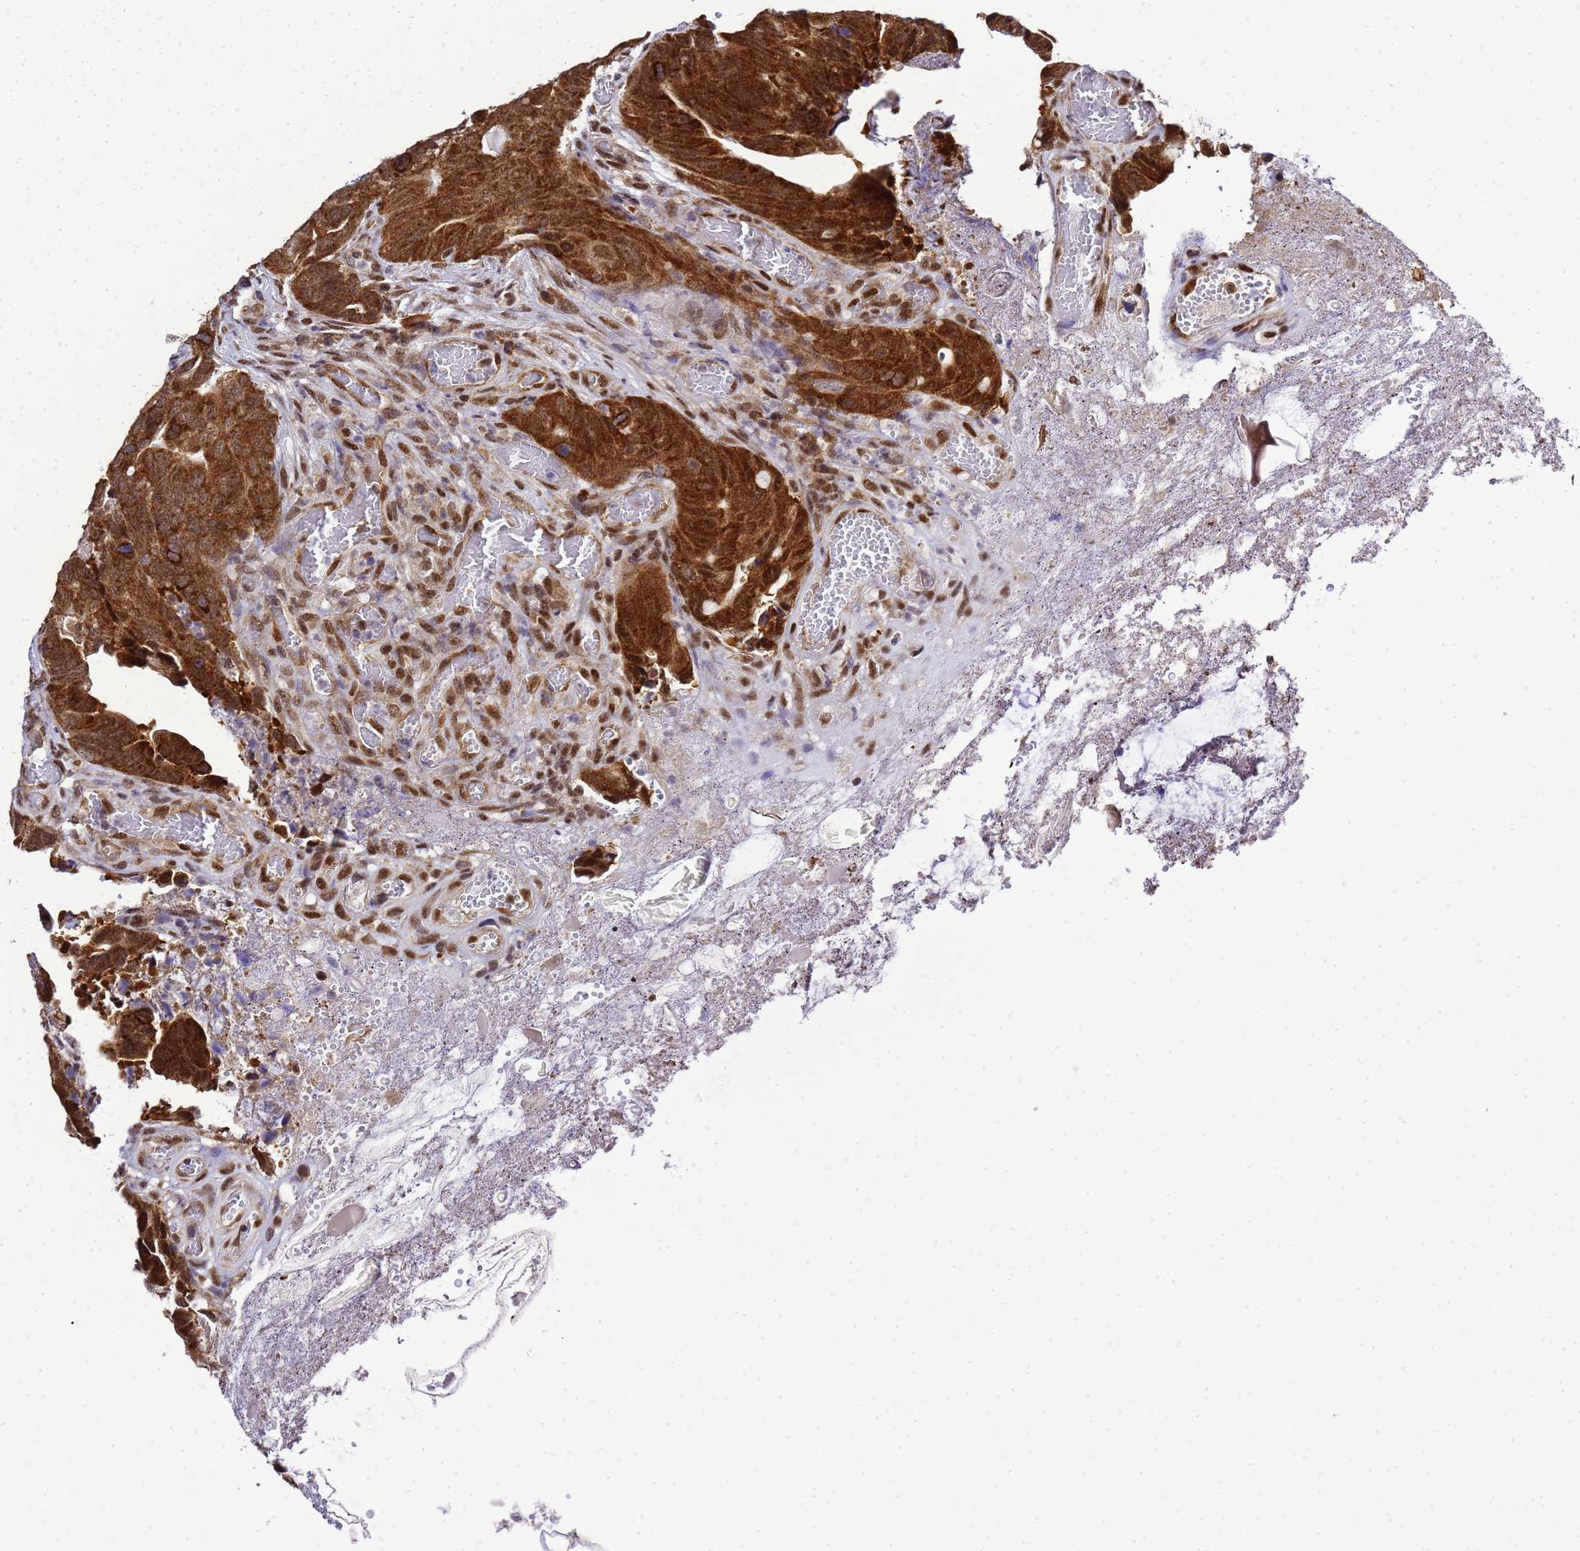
{"staining": {"intensity": "strong", "quantity": ">75%", "location": "cytoplasmic/membranous"}, "tissue": "colorectal cancer", "cell_type": "Tumor cells", "image_type": "cancer", "snomed": [{"axis": "morphology", "description": "Adenocarcinoma, NOS"}, {"axis": "topography", "description": "Colon"}], "caption": "IHC staining of colorectal adenocarcinoma, which reveals high levels of strong cytoplasmic/membranous expression in approximately >75% of tumor cells indicating strong cytoplasmic/membranous protein positivity. The staining was performed using DAB (3,3'-diaminobenzidine) (brown) for protein detection and nuclei were counterstained in hematoxylin (blue).", "gene": "SMN1", "patient": {"sex": "female", "age": 82}}